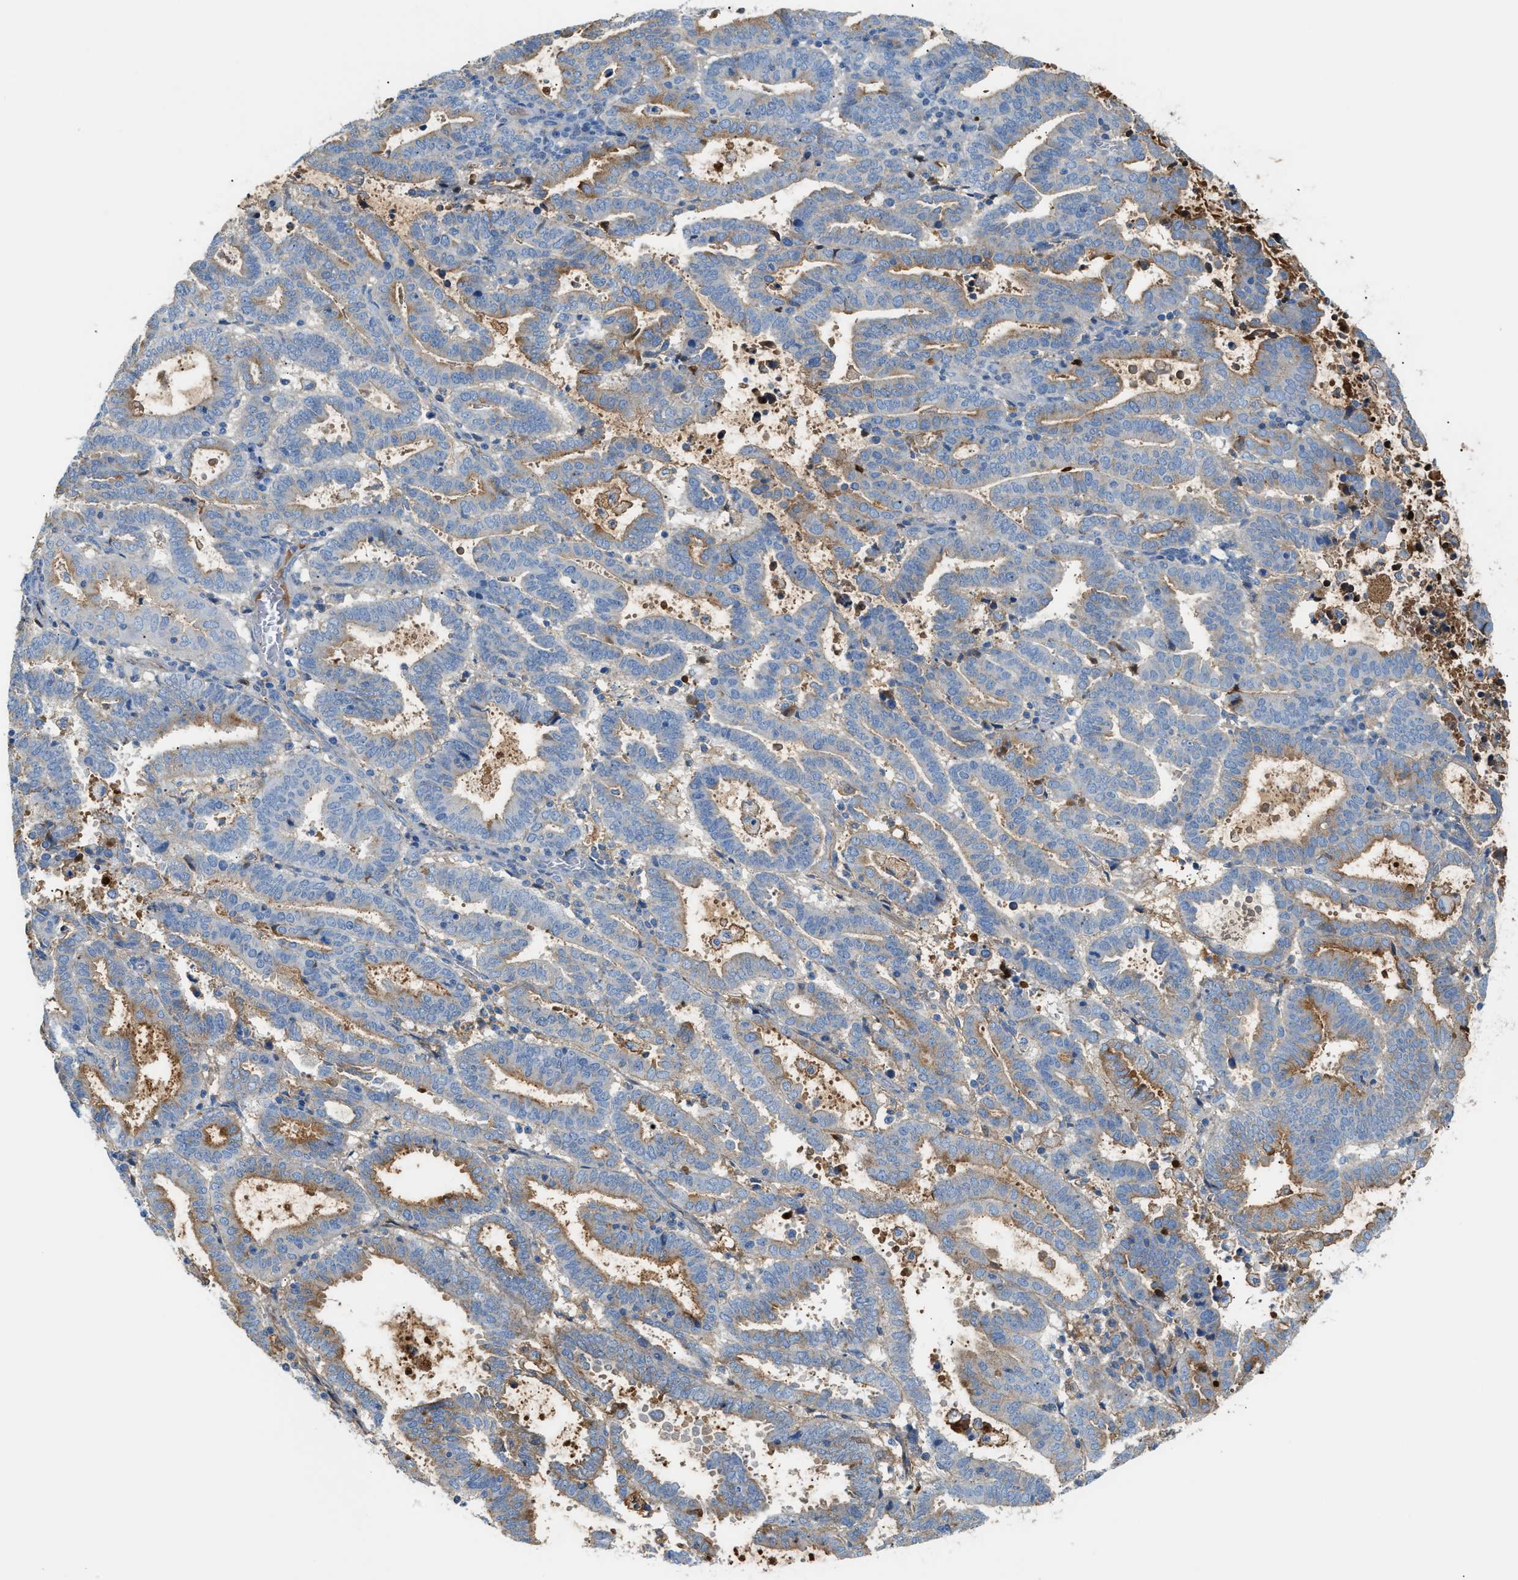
{"staining": {"intensity": "moderate", "quantity": "25%-75%", "location": "cytoplasmic/membranous"}, "tissue": "endometrial cancer", "cell_type": "Tumor cells", "image_type": "cancer", "snomed": [{"axis": "morphology", "description": "Adenocarcinoma, NOS"}, {"axis": "topography", "description": "Uterus"}], "caption": "This photomicrograph demonstrates immunohistochemistry (IHC) staining of human endometrial cancer, with medium moderate cytoplasmic/membranous staining in approximately 25%-75% of tumor cells.", "gene": "CFI", "patient": {"sex": "female", "age": 83}}